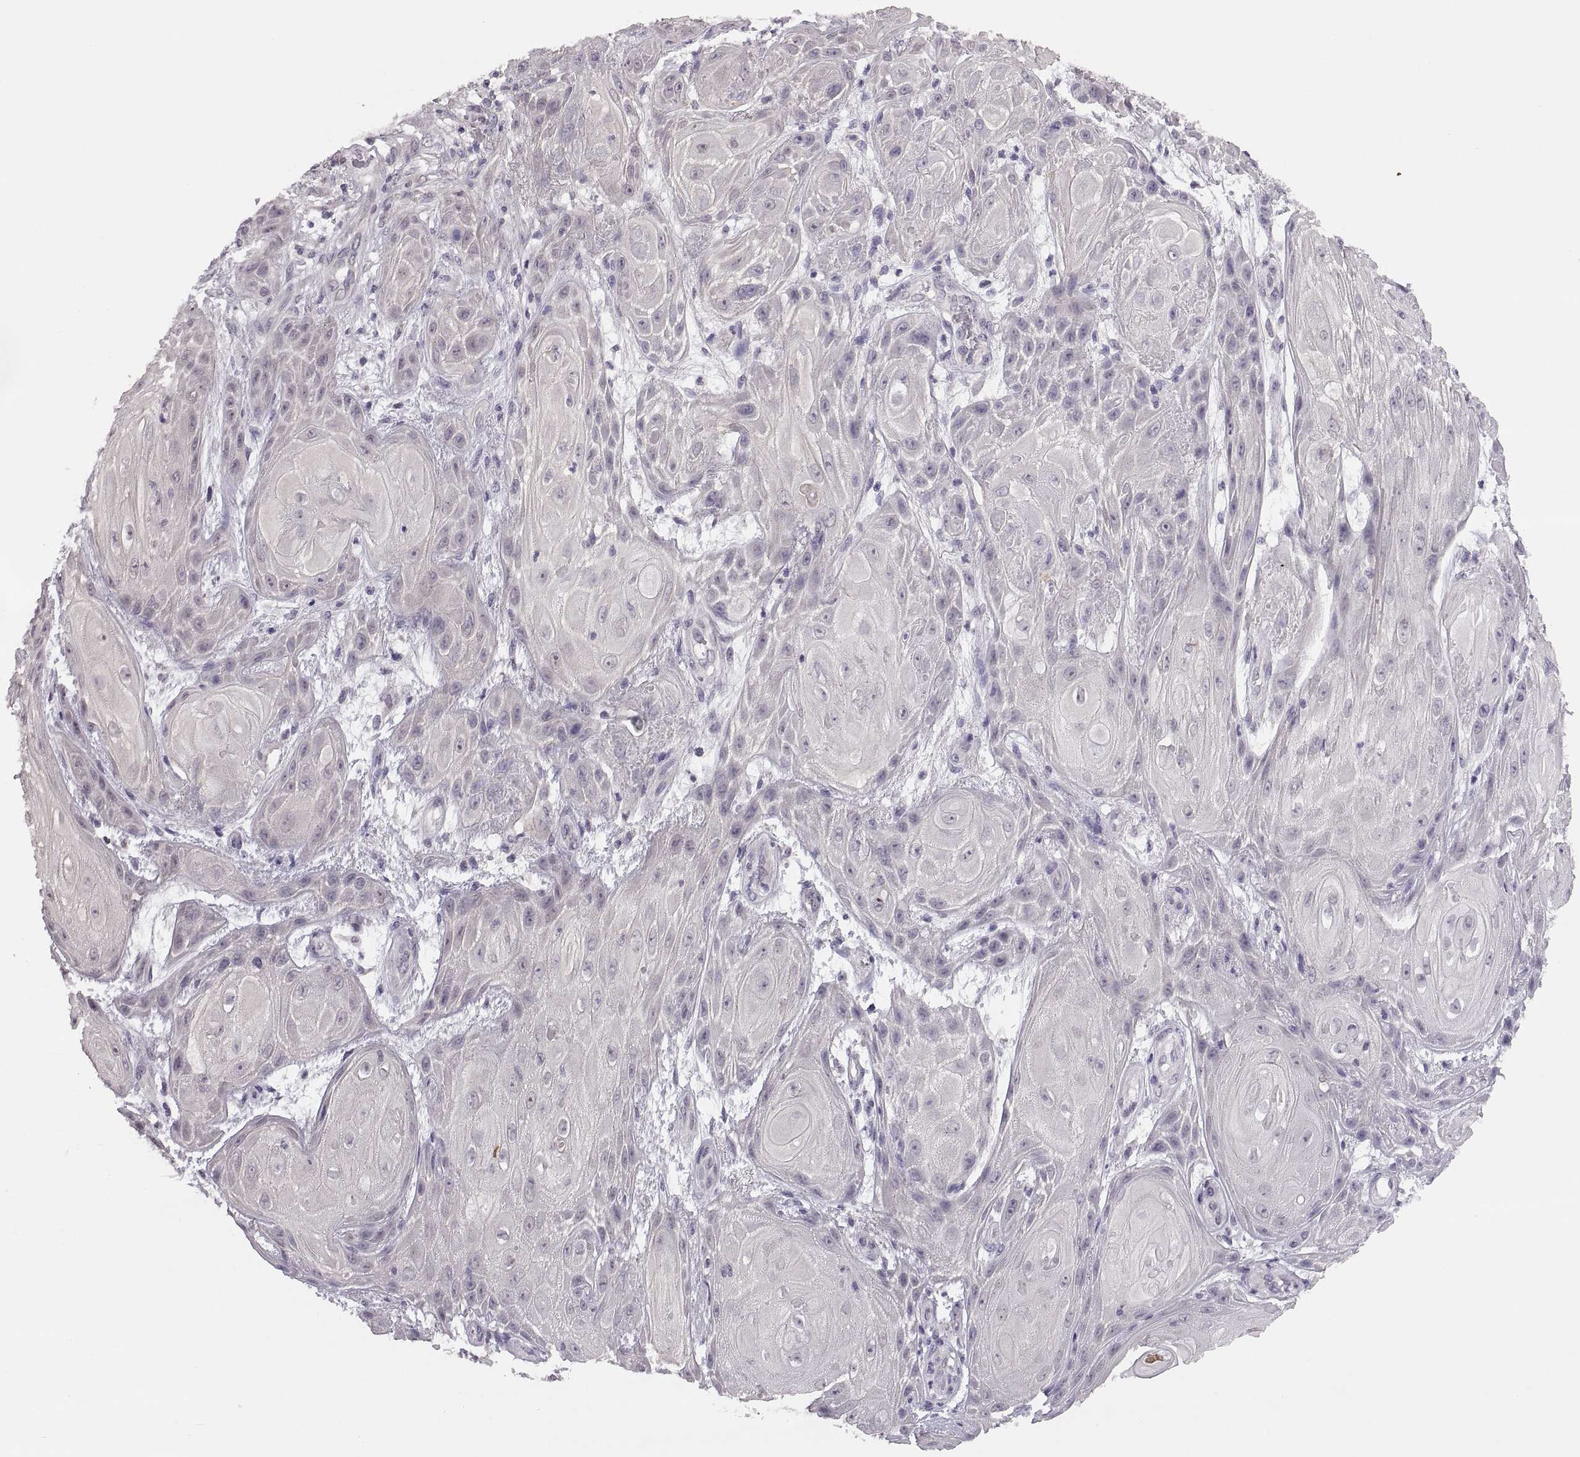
{"staining": {"intensity": "negative", "quantity": "none", "location": "none"}, "tissue": "skin cancer", "cell_type": "Tumor cells", "image_type": "cancer", "snomed": [{"axis": "morphology", "description": "Squamous cell carcinoma, NOS"}, {"axis": "topography", "description": "Skin"}], "caption": "Image shows no protein staining in tumor cells of skin squamous cell carcinoma tissue.", "gene": "ADH6", "patient": {"sex": "male", "age": 62}}